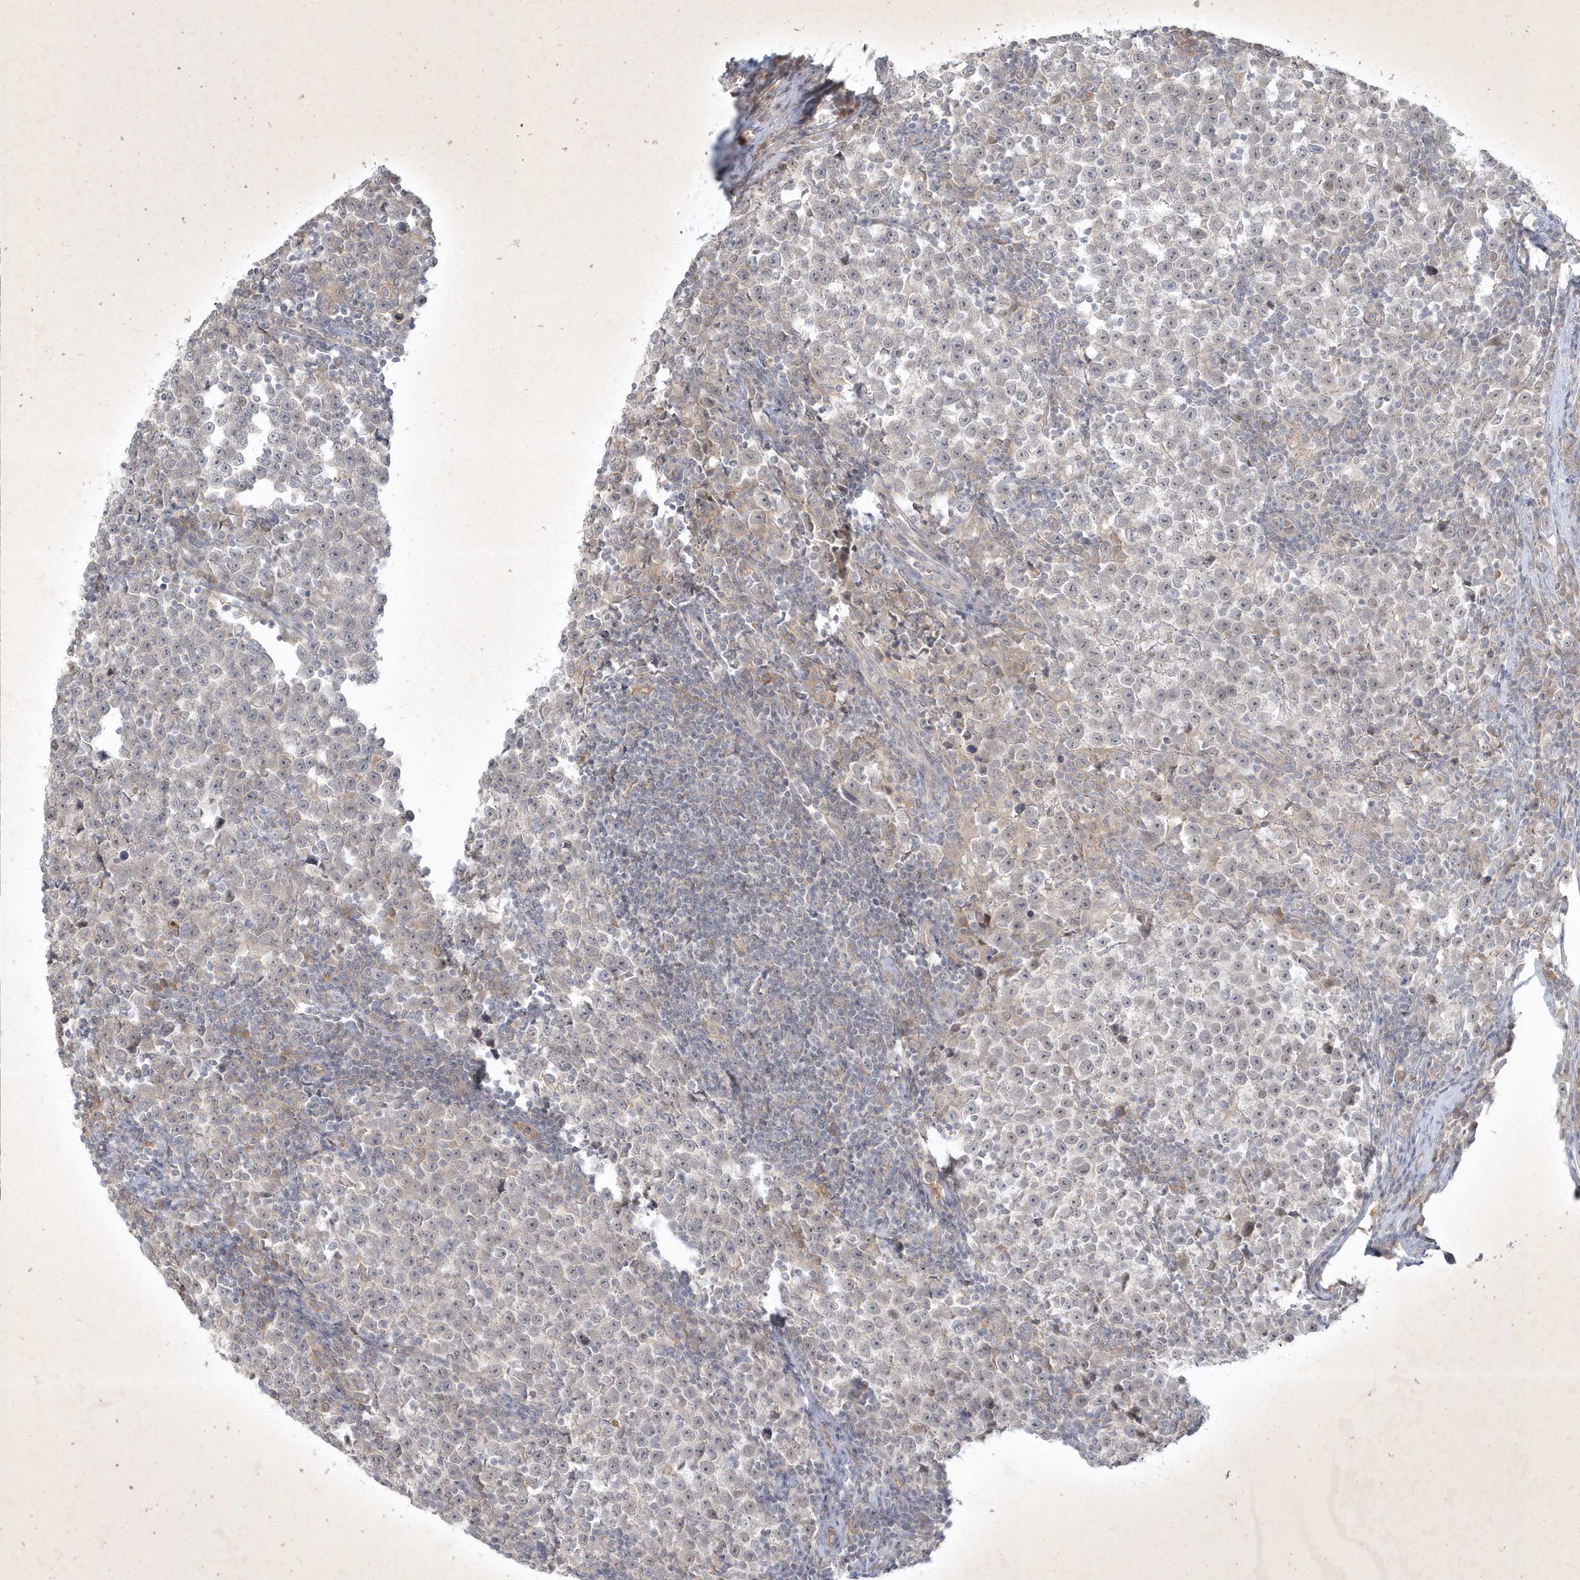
{"staining": {"intensity": "weak", "quantity": "<25%", "location": "cytoplasmic/membranous"}, "tissue": "testis cancer", "cell_type": "Tumor cells", "image_type": "cancer", "snomed": [{"axis": "morphology", "description": "Normal tissue, NOS"}, {"axis": "morphology", "description": "Seminoma, NOS"}, {"axis": "topography", "description": "Testis"}], "caption": "The immunohistochemistry image has no significant positivity in tumor cells of testis cancer tissue.", "gene": "BOD1", "patient": {"sex": "male", "age": 43}}